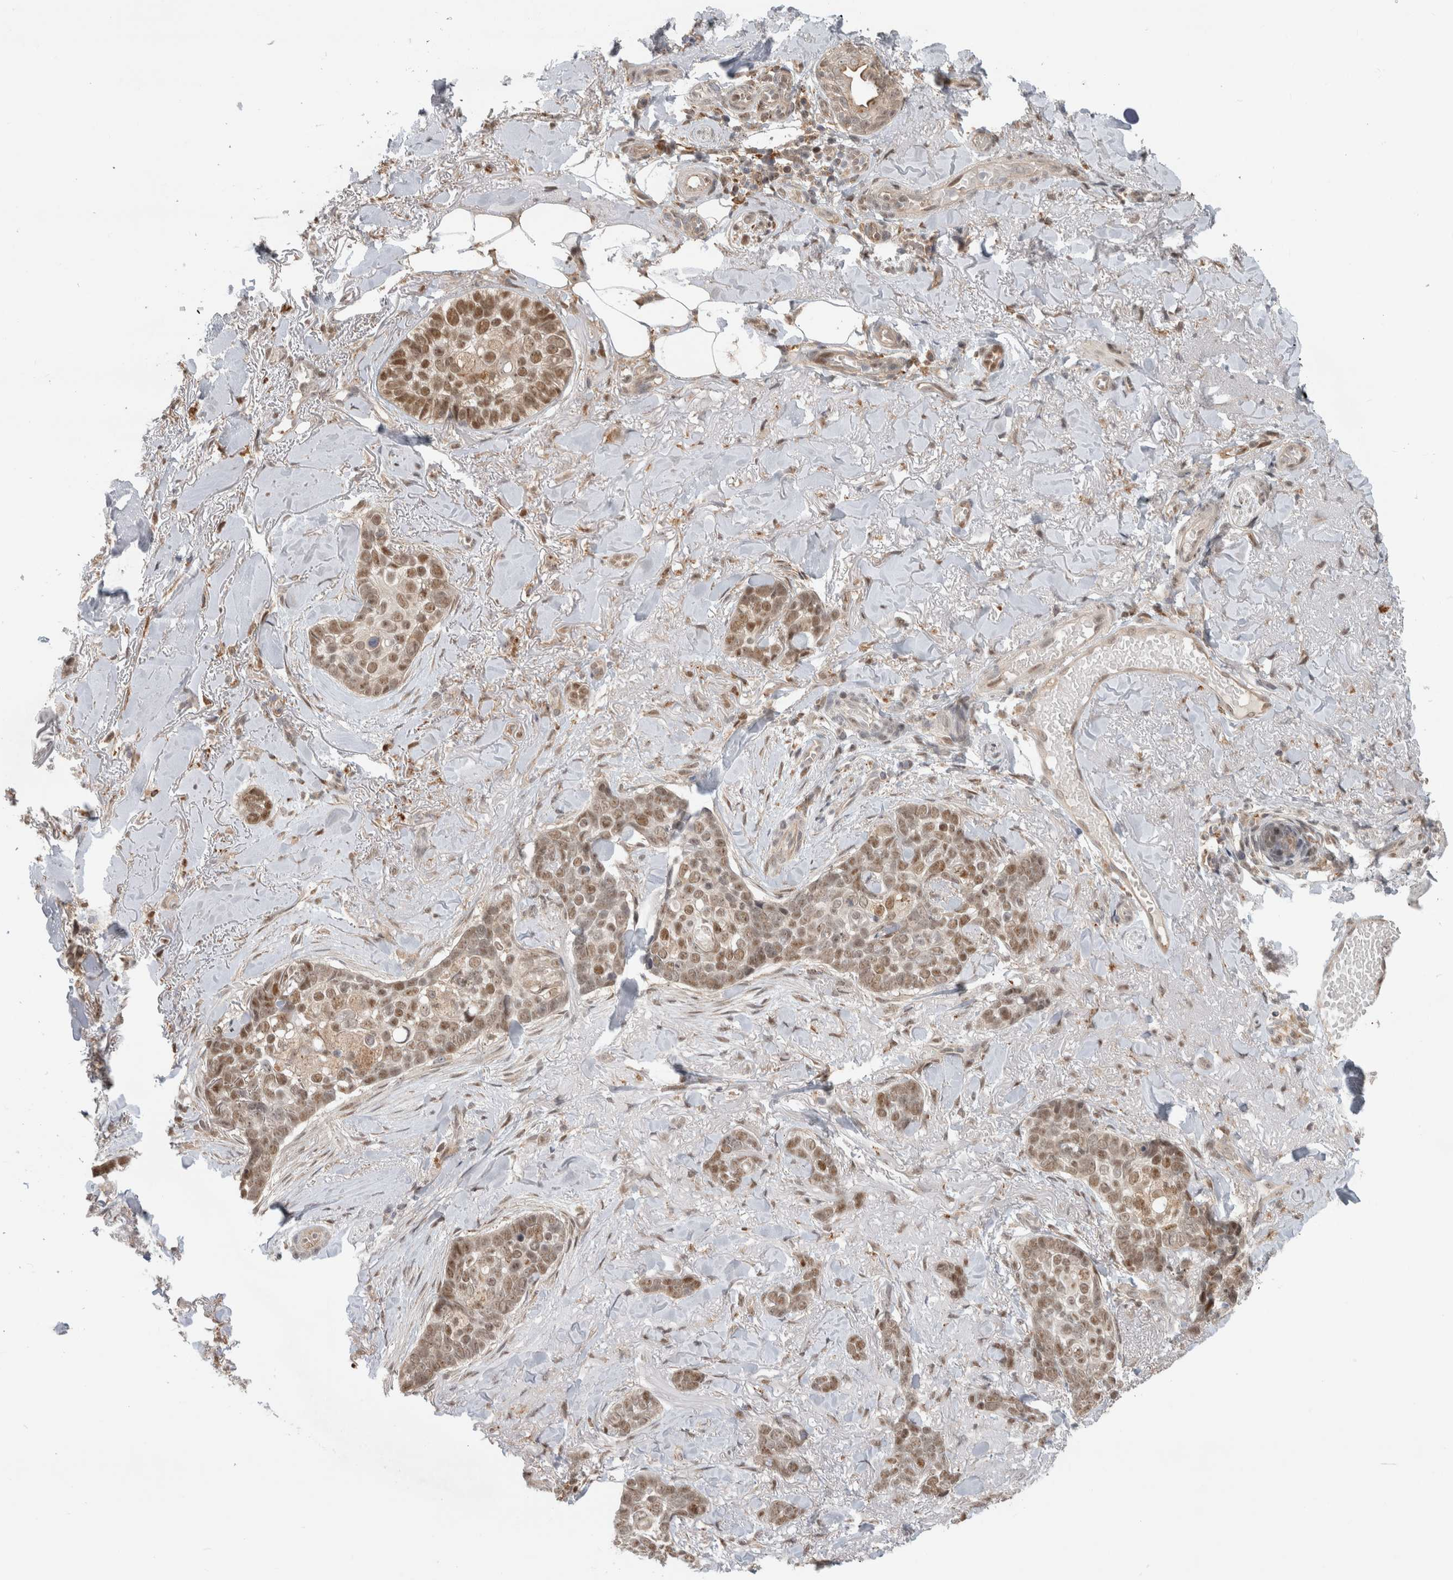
{"staining": {"intensity": "moderate", "quantity": ">75%", "location": "nuclear"}, "tissue": "skin cancer", "cell_type": "Tumor cells", "image_type": "cancer", "snomed": [{"axis": "morphology", "description": "Basal cell carcinoma"}, {"axis": "topography", "description": "Skin"}], "caption": "Immunohistochemistry (IHC) histopathology image of human skin cancer stained for a protein (brown), which reveals medium levels of moderate nuclear positivity in approximately >75% of tumor cells.", "gene": "NAB2", "patient": {"sex": "female", "age": 82}}